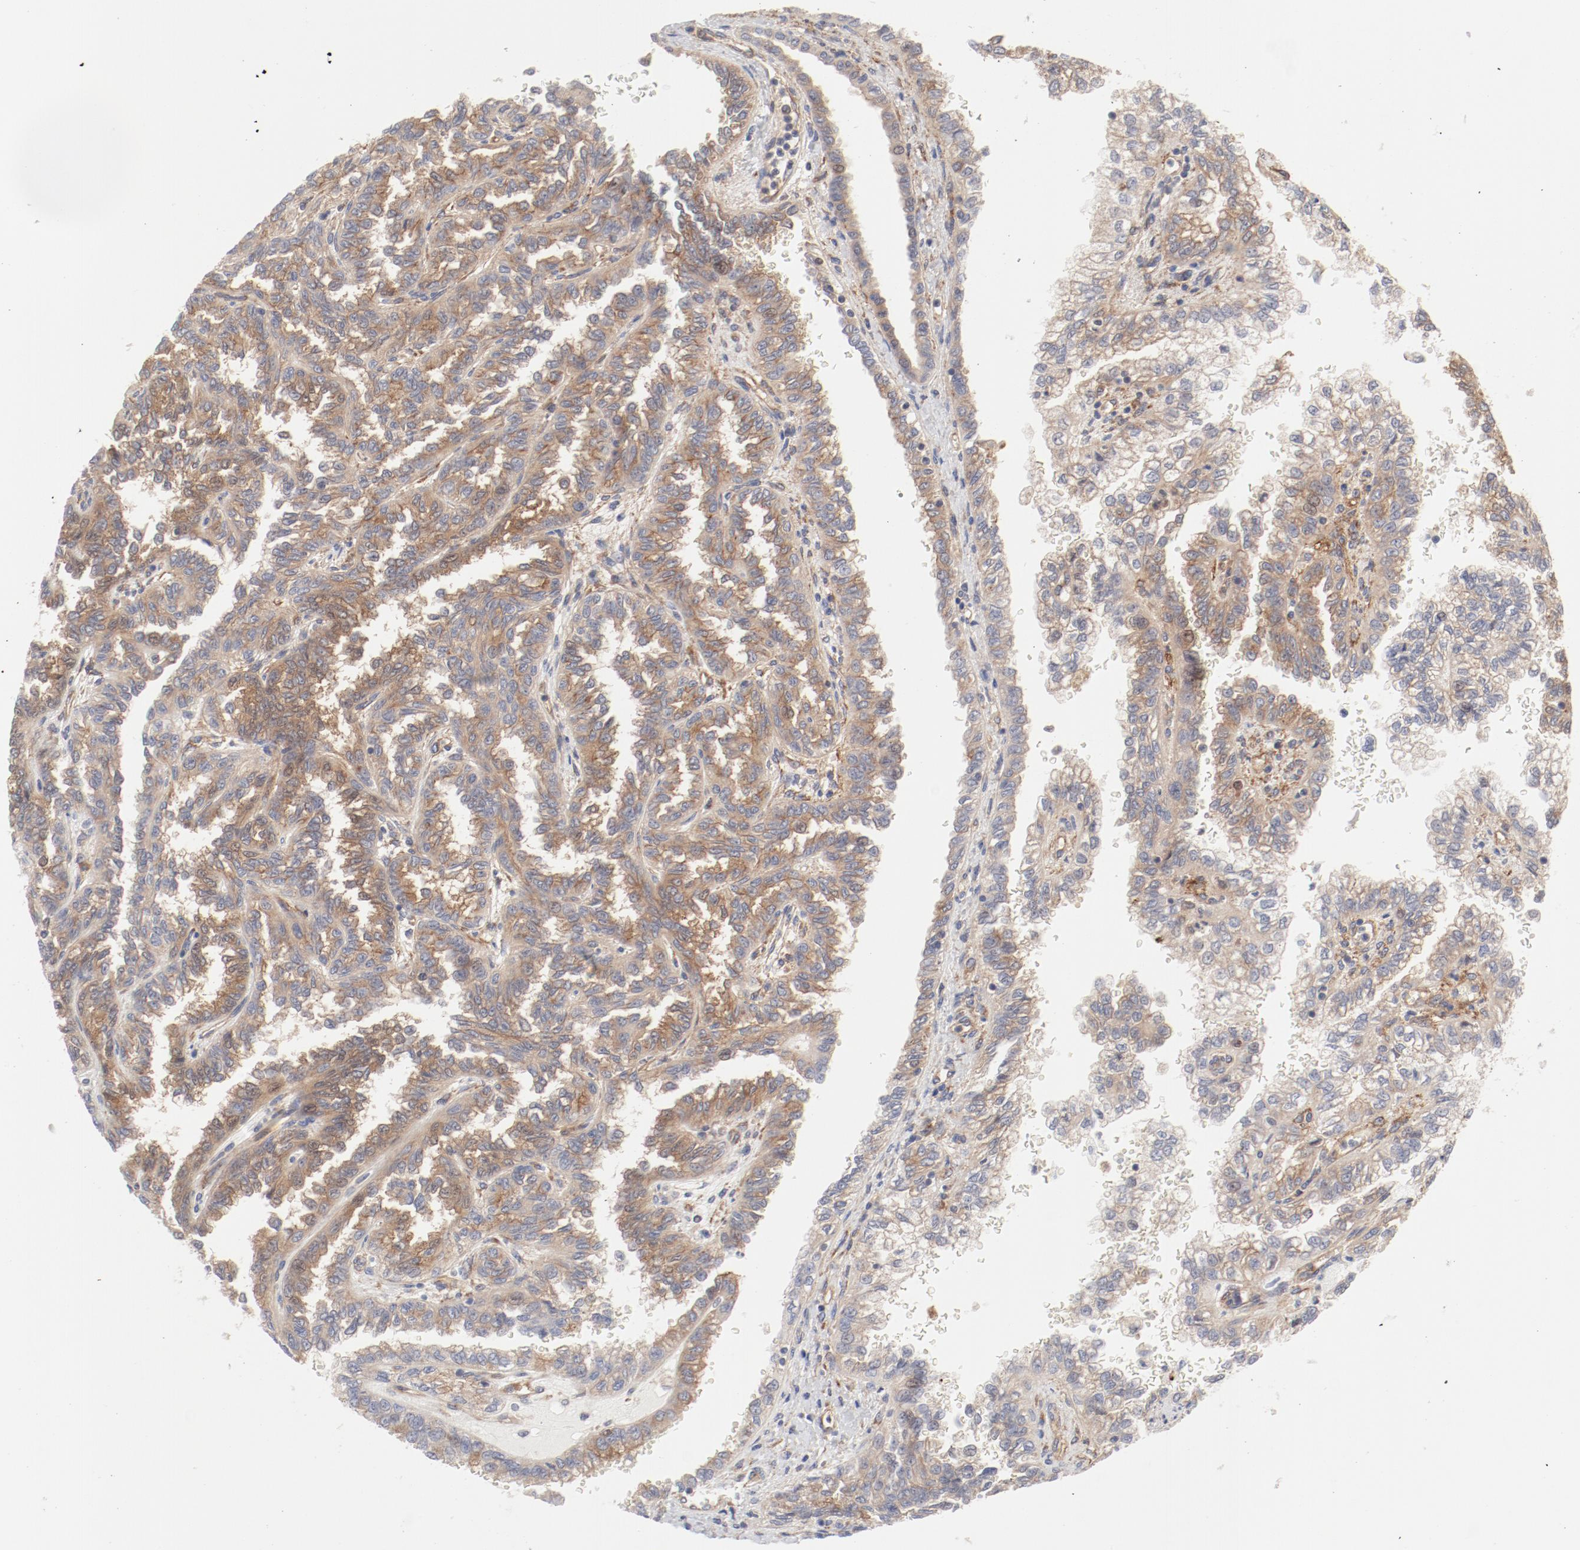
{"staining": {"intensity": "moderate", "quantity": ">75%", "location": "cytoplasmic/membranous"}, "tissue": "renal cancer", "cell_type": "Tumor cells", "image_type": "cancer", "snomed": [{"axis": "morphology", "description": "Inflammation, NOS"}, {"axis": "morphology", "description": "Adenocarcinoma, NOS"}, {"axis": "topography", "description": "Kidney"}], "caption": "Human renal adenocarcinoma stained for a protein (brown) shows moderate cytoplasmic/membranous positive staining in approximately >75% of tumor cells.", "gene": "AP2A1", "patient": {"sex": "male", "age": 68}}